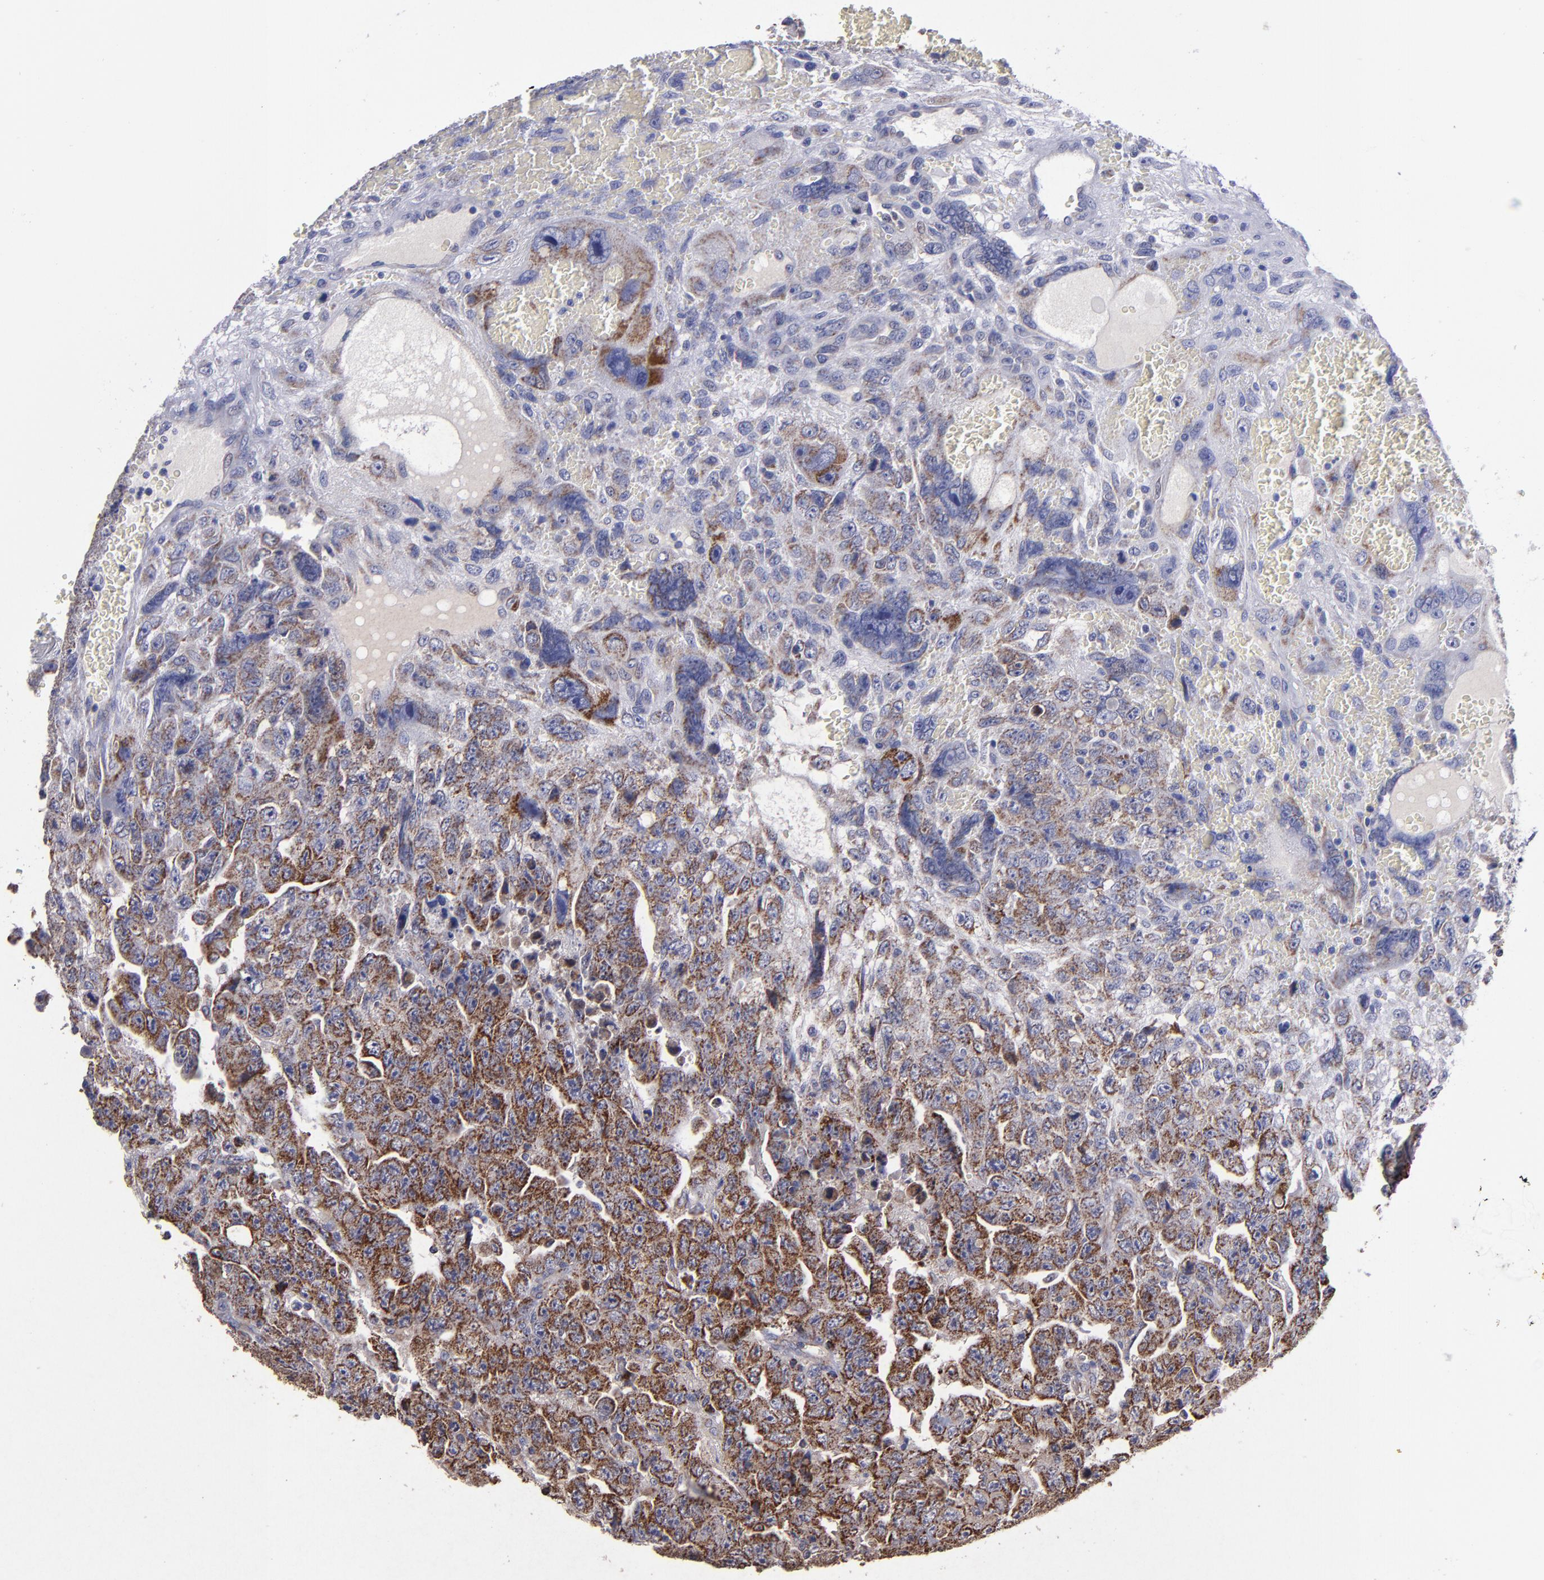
{"staining": {"intensity": "strong", "quantity": "25%-75%", "location": "cytoplasmic/membranous"}, "tissue": "testis cancer", "cell_type": "Tumor cells", "image_type": "cancer", "snomed": [{"axis": "morphology", "description": "Carcinoma, Embryonal, NOS"}, {"axis": "topography", "description": "Testis"}], "caption": "Protein staining of testis cancer tissue reveals strong cytoplasmic/membranous expression in approximately 25%-75% of tumor cells.", "gene": "TIMM9", "patient": {"sex": "male", "age": 28}}